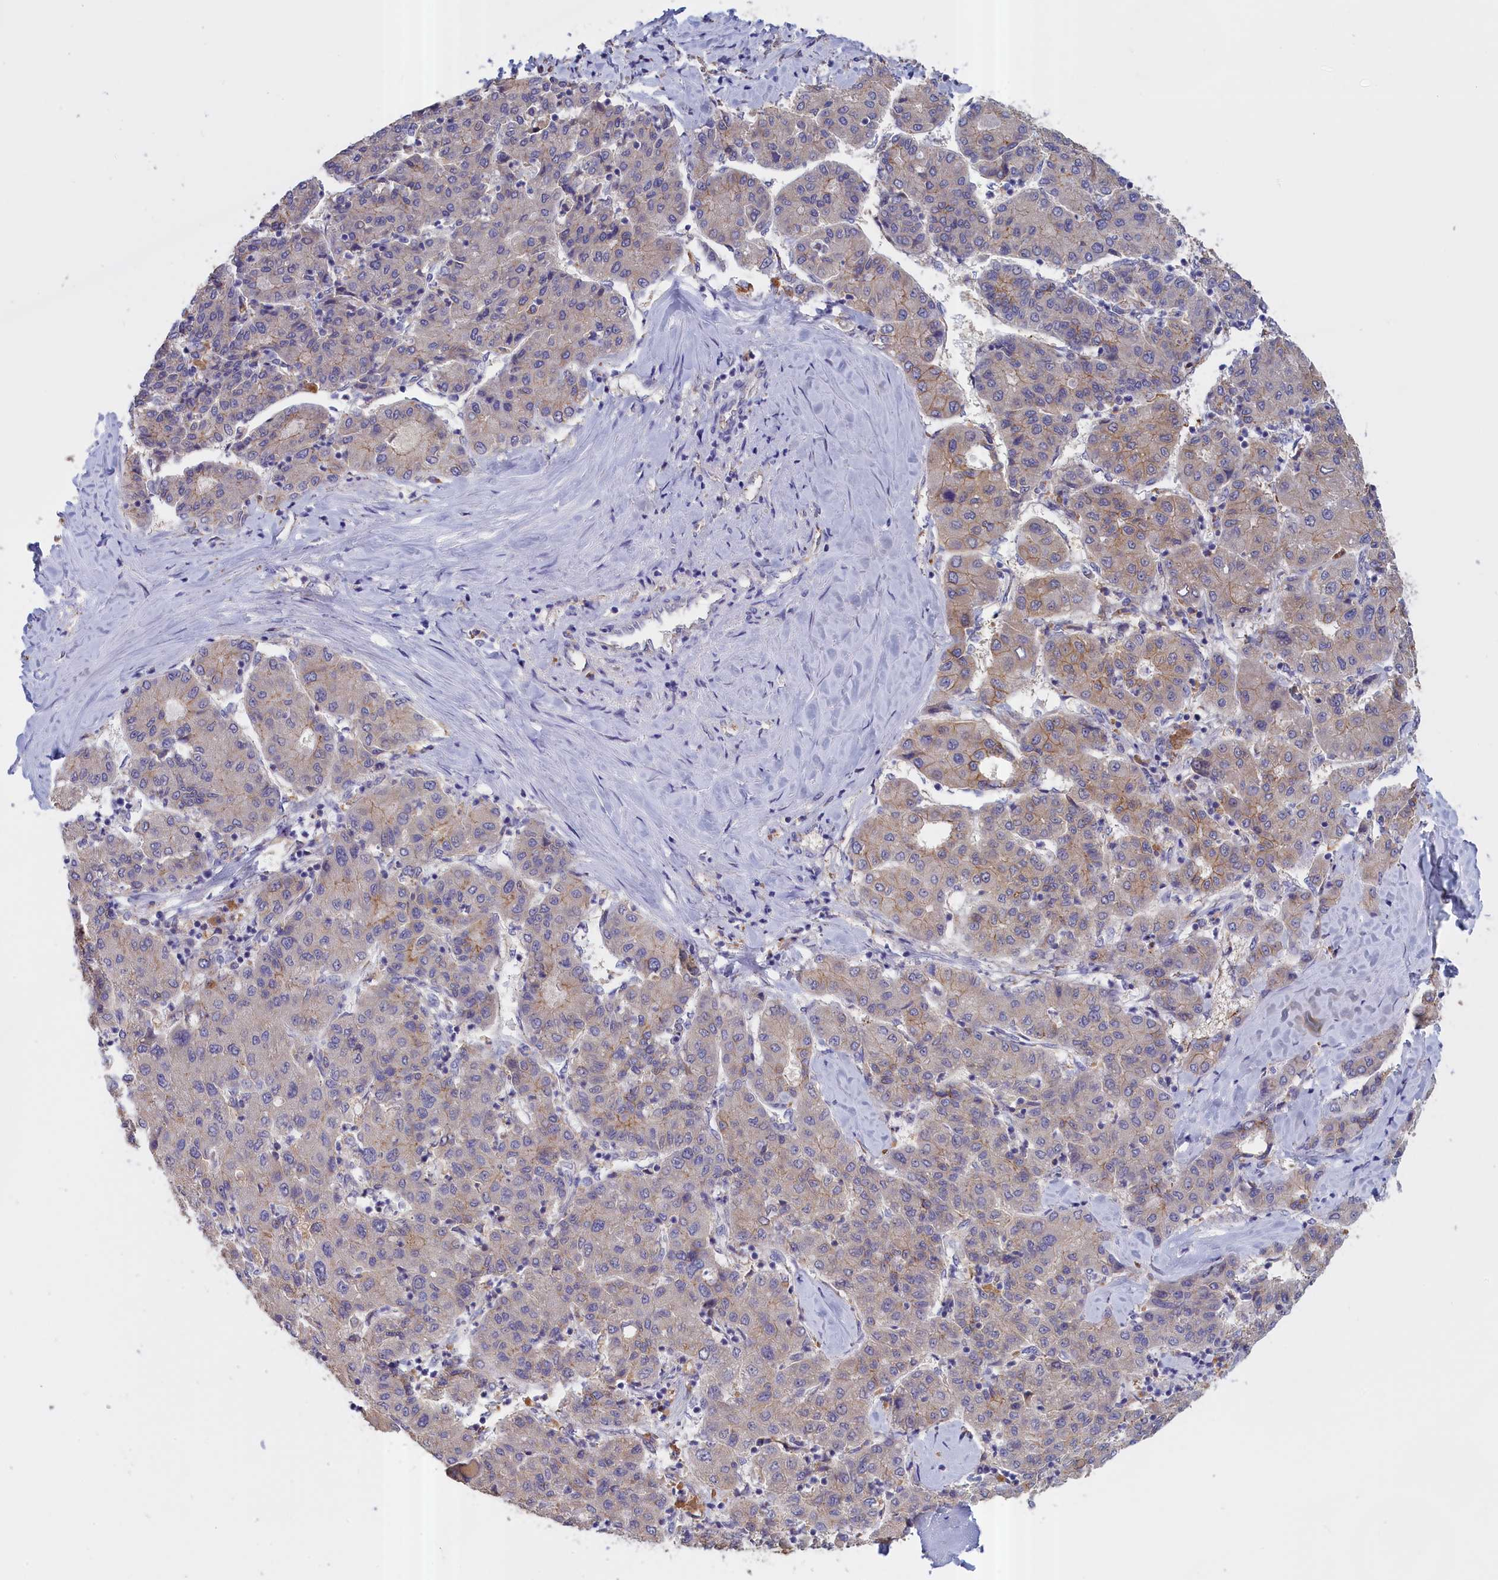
{"staining": {"intensity": "weak", "quantity": "<25%", "location": "cytoplasmic/membranous"}, "tissue": "liver cancer", "cell_type": "Tumor cells", "image_type": "cancer", "snomed": [{"axis": "morphology", "description": "Carcinoma, Hepatocellular, NOS"}, {"axis": "topography", "description": "Liver"}], "caption": "DAB (3,3'-diaminobenzidine) immunohistochemical staining of hepatocellular carcinoma (liver) reveals no significant staining in tumor cells. The staining is performed using DAB brown chromogen with nuclei counter-stained in using hematoxylin.", "gene": "COL19A1", "patient": {"sex": "male", "age": 65}}